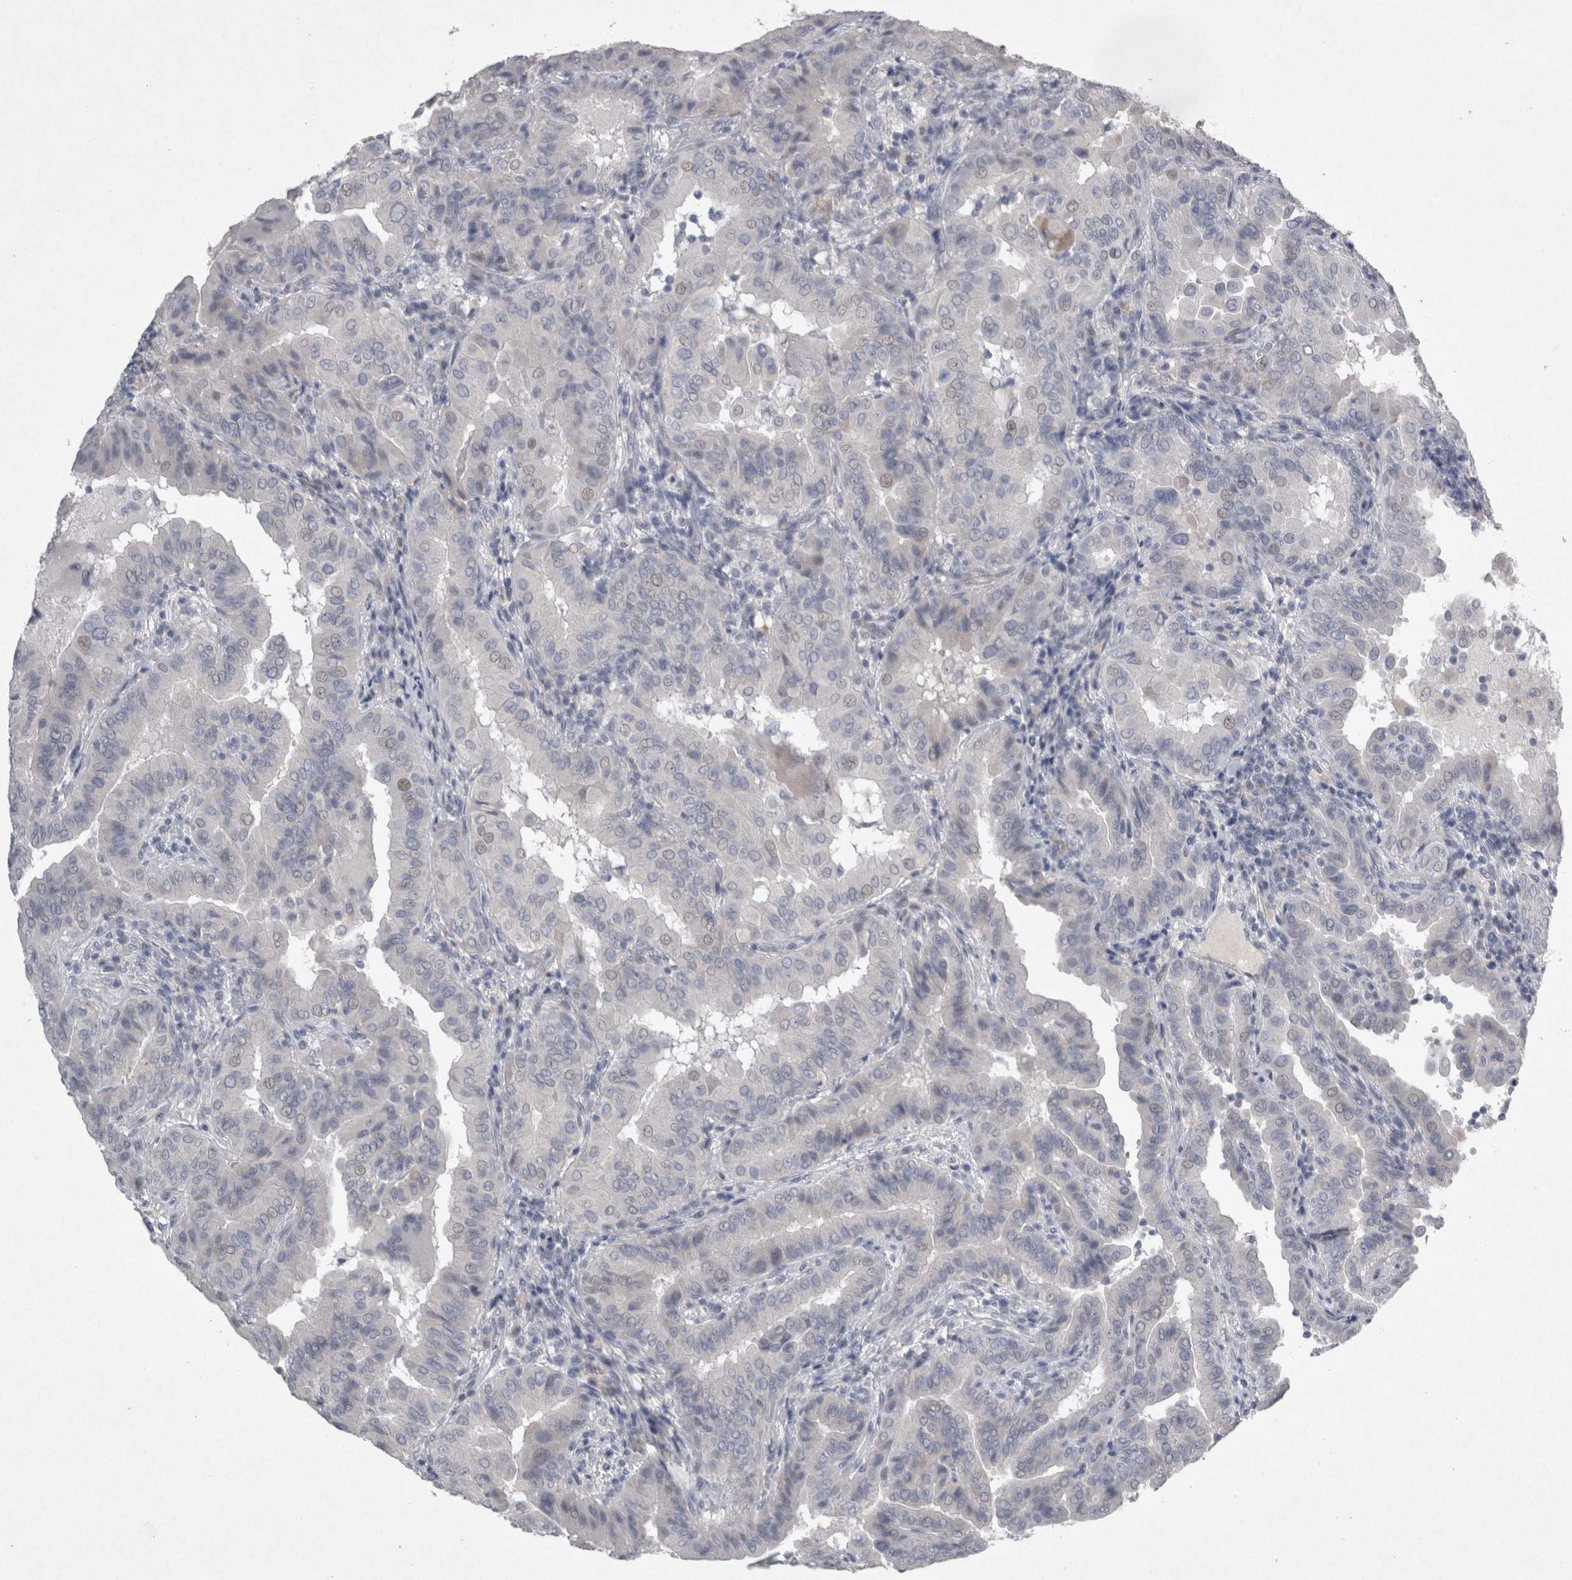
{"staining": {"intensity": "negative", "quantity": "none", "location": "none"}, "tissue": "thyroid cancer", "cell_type": "Tumor cells", "image_type": "cancer", "snomed": [{"axis": "morphology", "description": "Papillary adenocarcinoma, NOS"}, {"axis": "topography", "description": "Thyroid gland"}], "caption": "Immunohistochemistry of thyroid cancer demonstrates no expression in tumor cells.", "gene": "PDX1", "patient": {"sex": "male", "age": 33}}